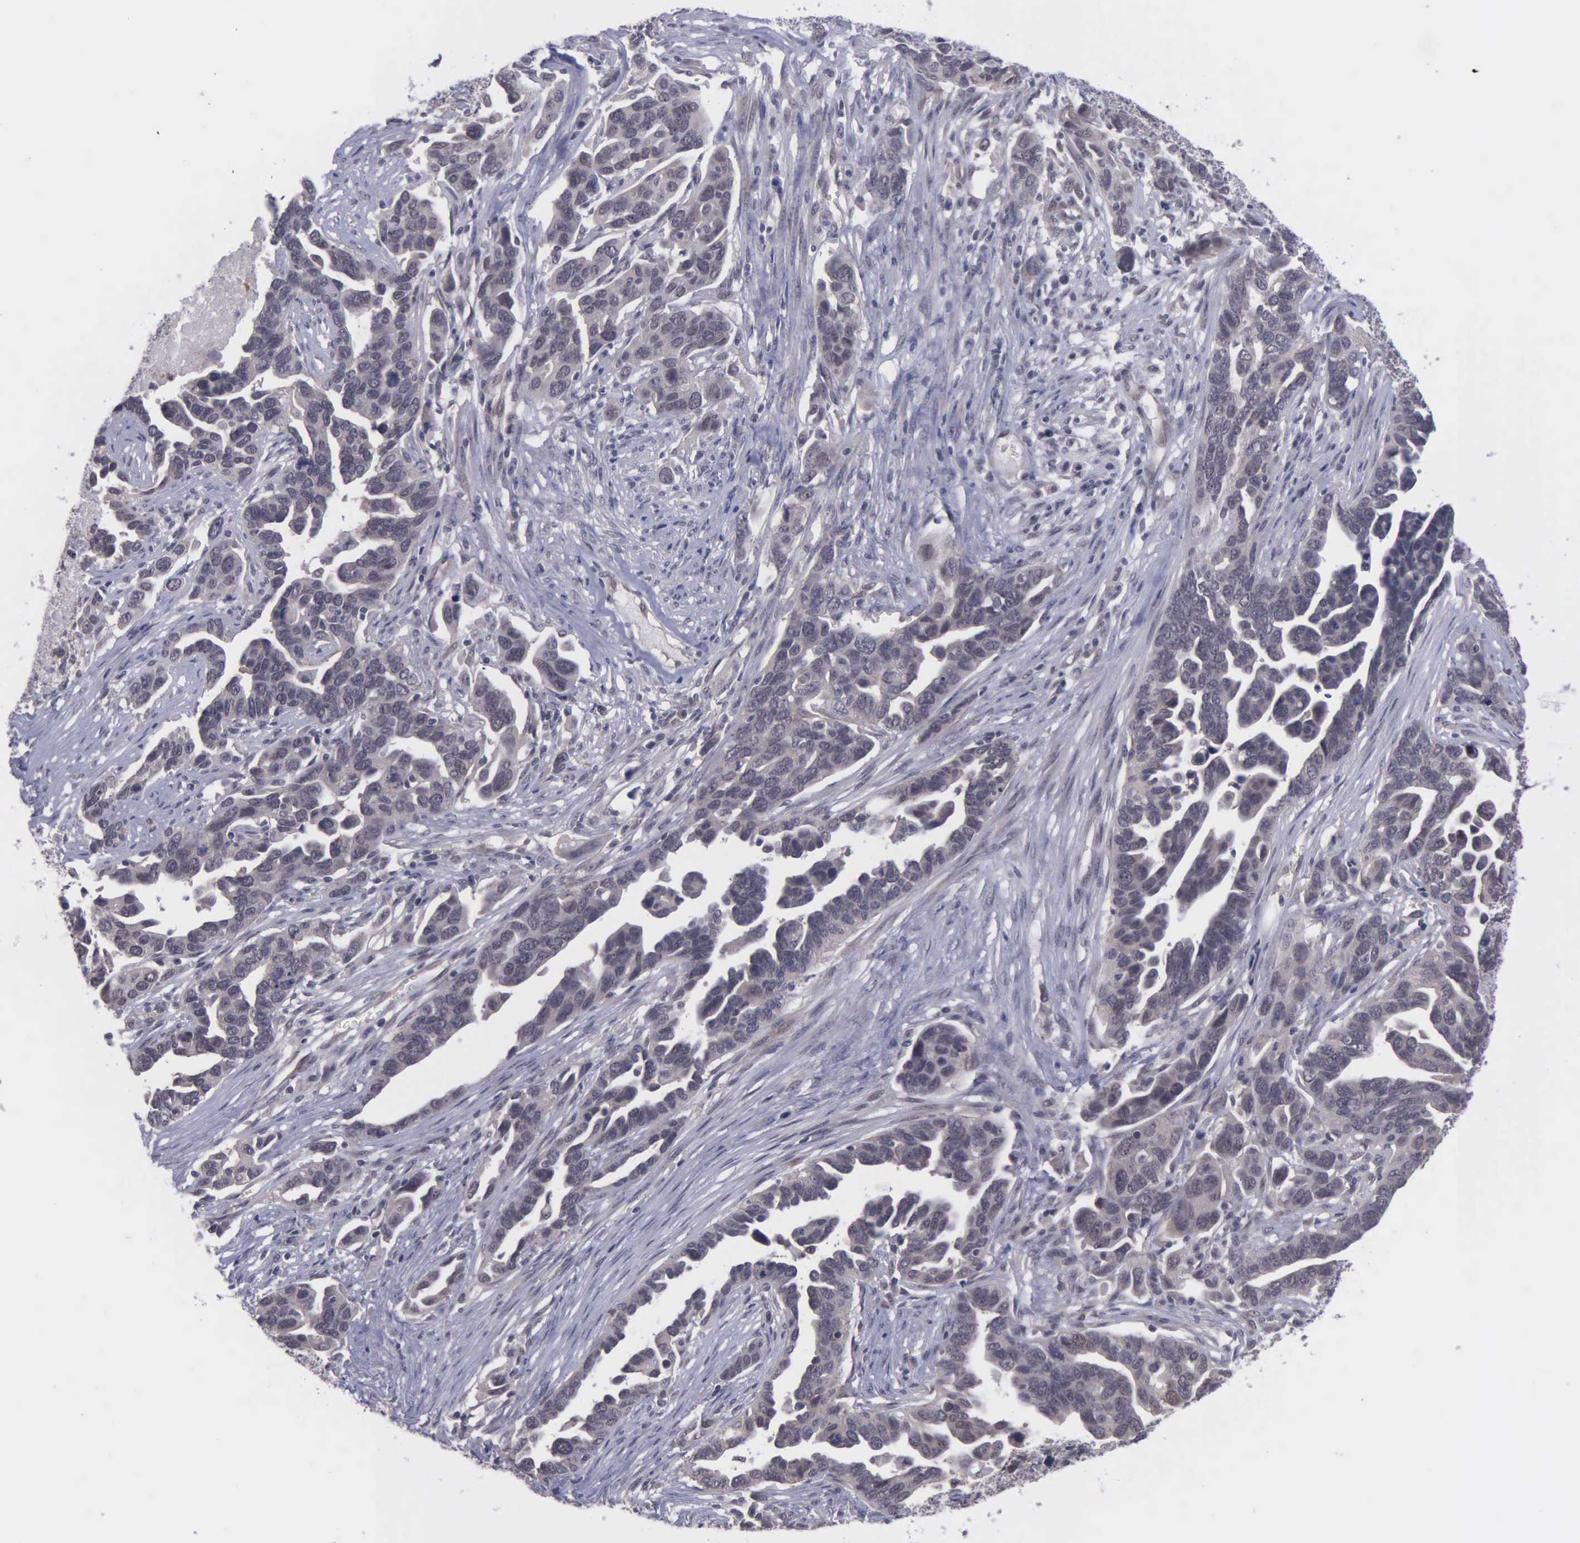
{"staining": {"intensity": "weak", "quantity": "<25%", "location": "cytoplasmic/membranous"}, "tissue": "ovarian cancer", "cell_type": "Tumor cells", "image_type": "cancer", "snomed": [{"axis": "morphology", "description": "Cystadenocarcinoma, serous, NOS"}, {"axis": "topography", "description": "Ovary"}], "caption": "A high-resolution image shows immunohistochemistry staining of serous cystadenocarcinoma (ovarian), which exhibits no significant expression in tumor cells. Brightfield microscopy of IHC stained with DAB (brown) and hematoxylin (blue), captured at high magnification.", "gene": "MAP3K9", "patient": {"sex": "female", "age": 54}}